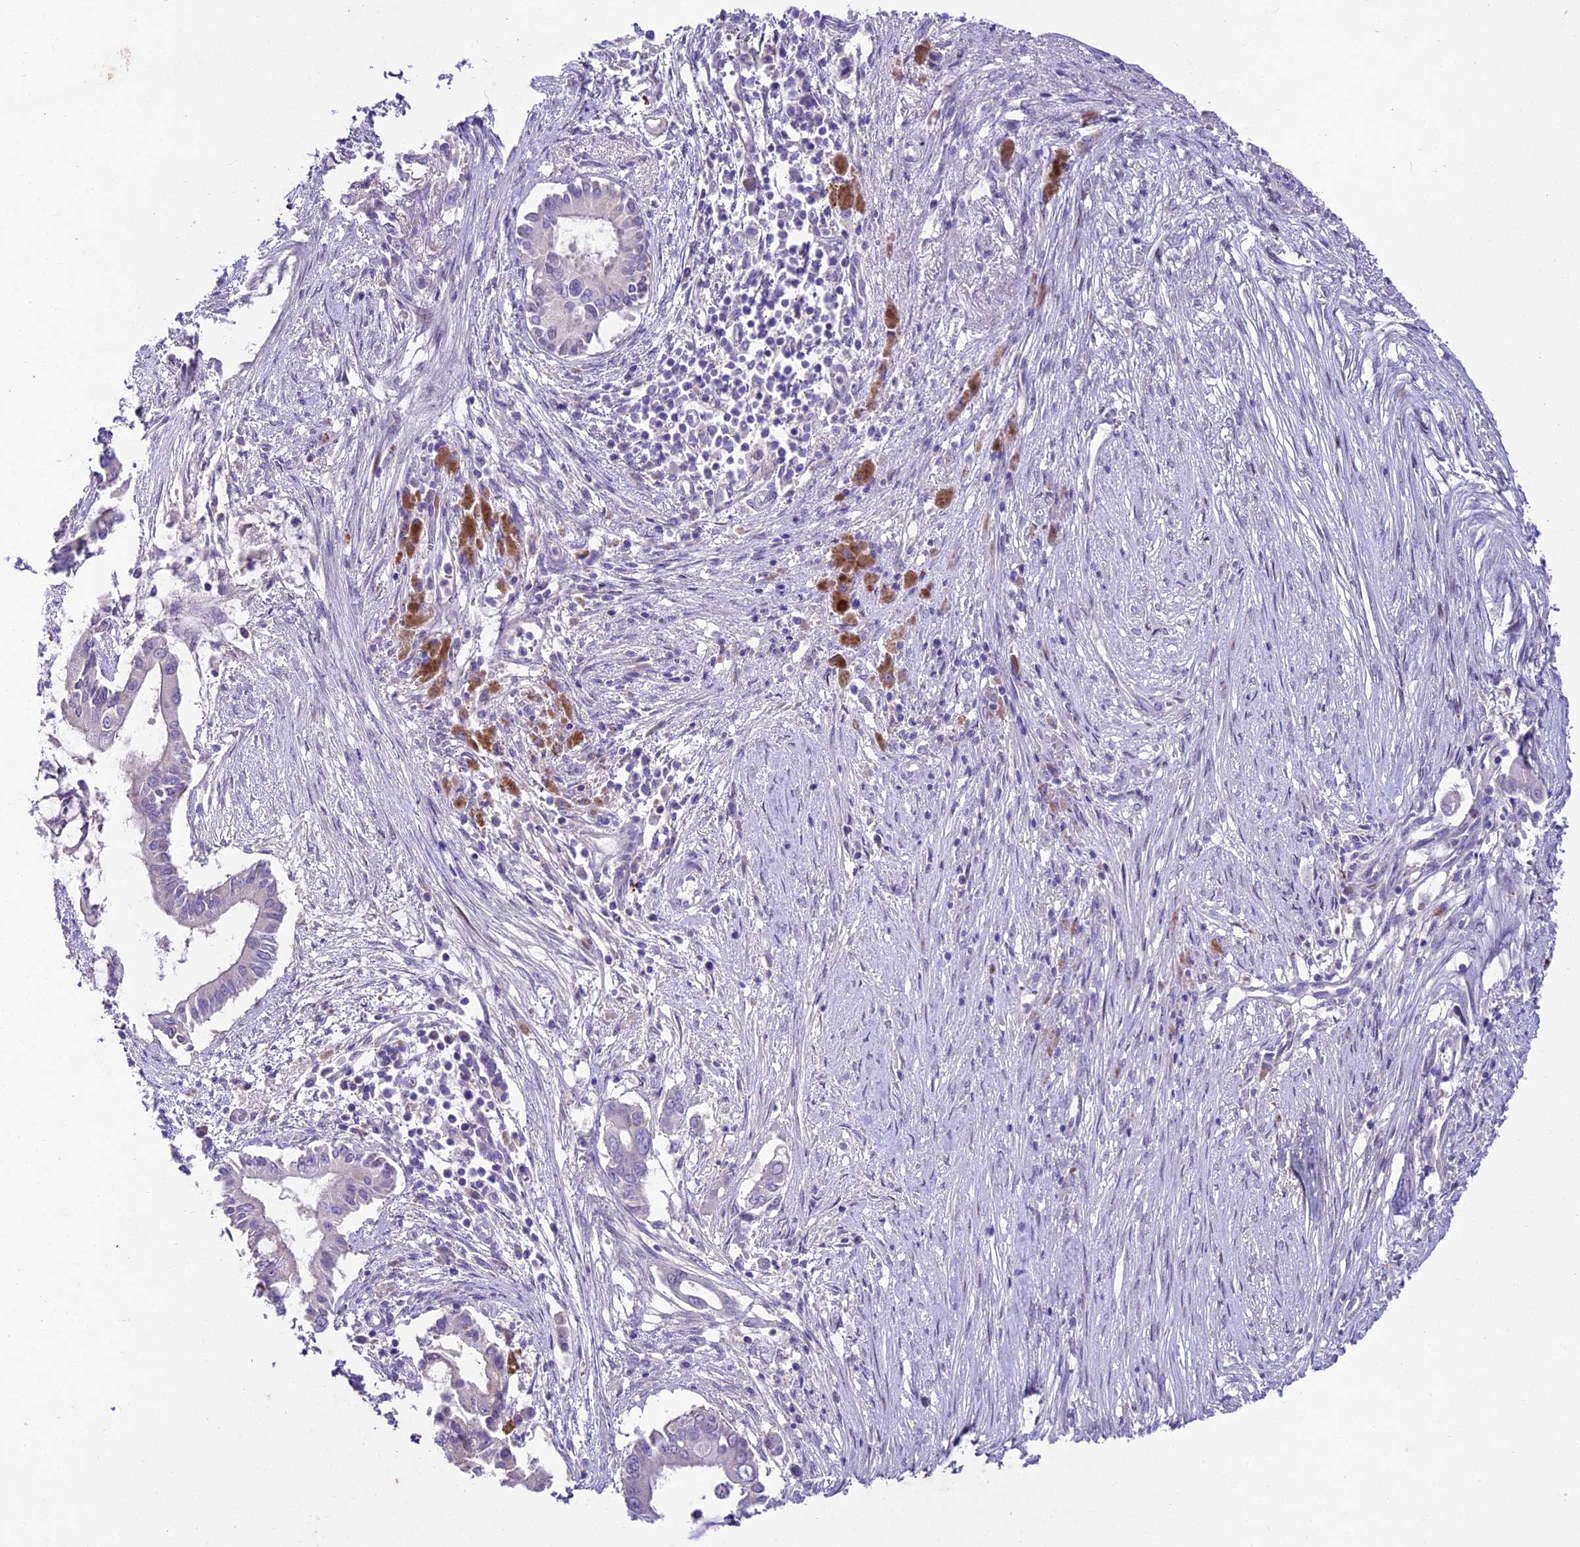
{"staining": {"intensity": "negative", "quantity": "none", "location": "none"}, "tissue": "pancreatic cancer", "cell_type": "Tumor cells", "image_type": "cancer", "snomed": [{"axis": "morphology", "description": "Adenocarcinoma, NOS"}, {"axis": "topography", "description": "Pancreas"}], "caption": "Histopathology image shows no significant protein expression in tumor cells of pancreatic adenocarcinoma. (DAB (3,3'-diaminobenzidine) immunohistochemistry (IHC) with hematoxylin counter stain).", "gene": "IFT140", "patient": {"sex": "male", "age": 68}}